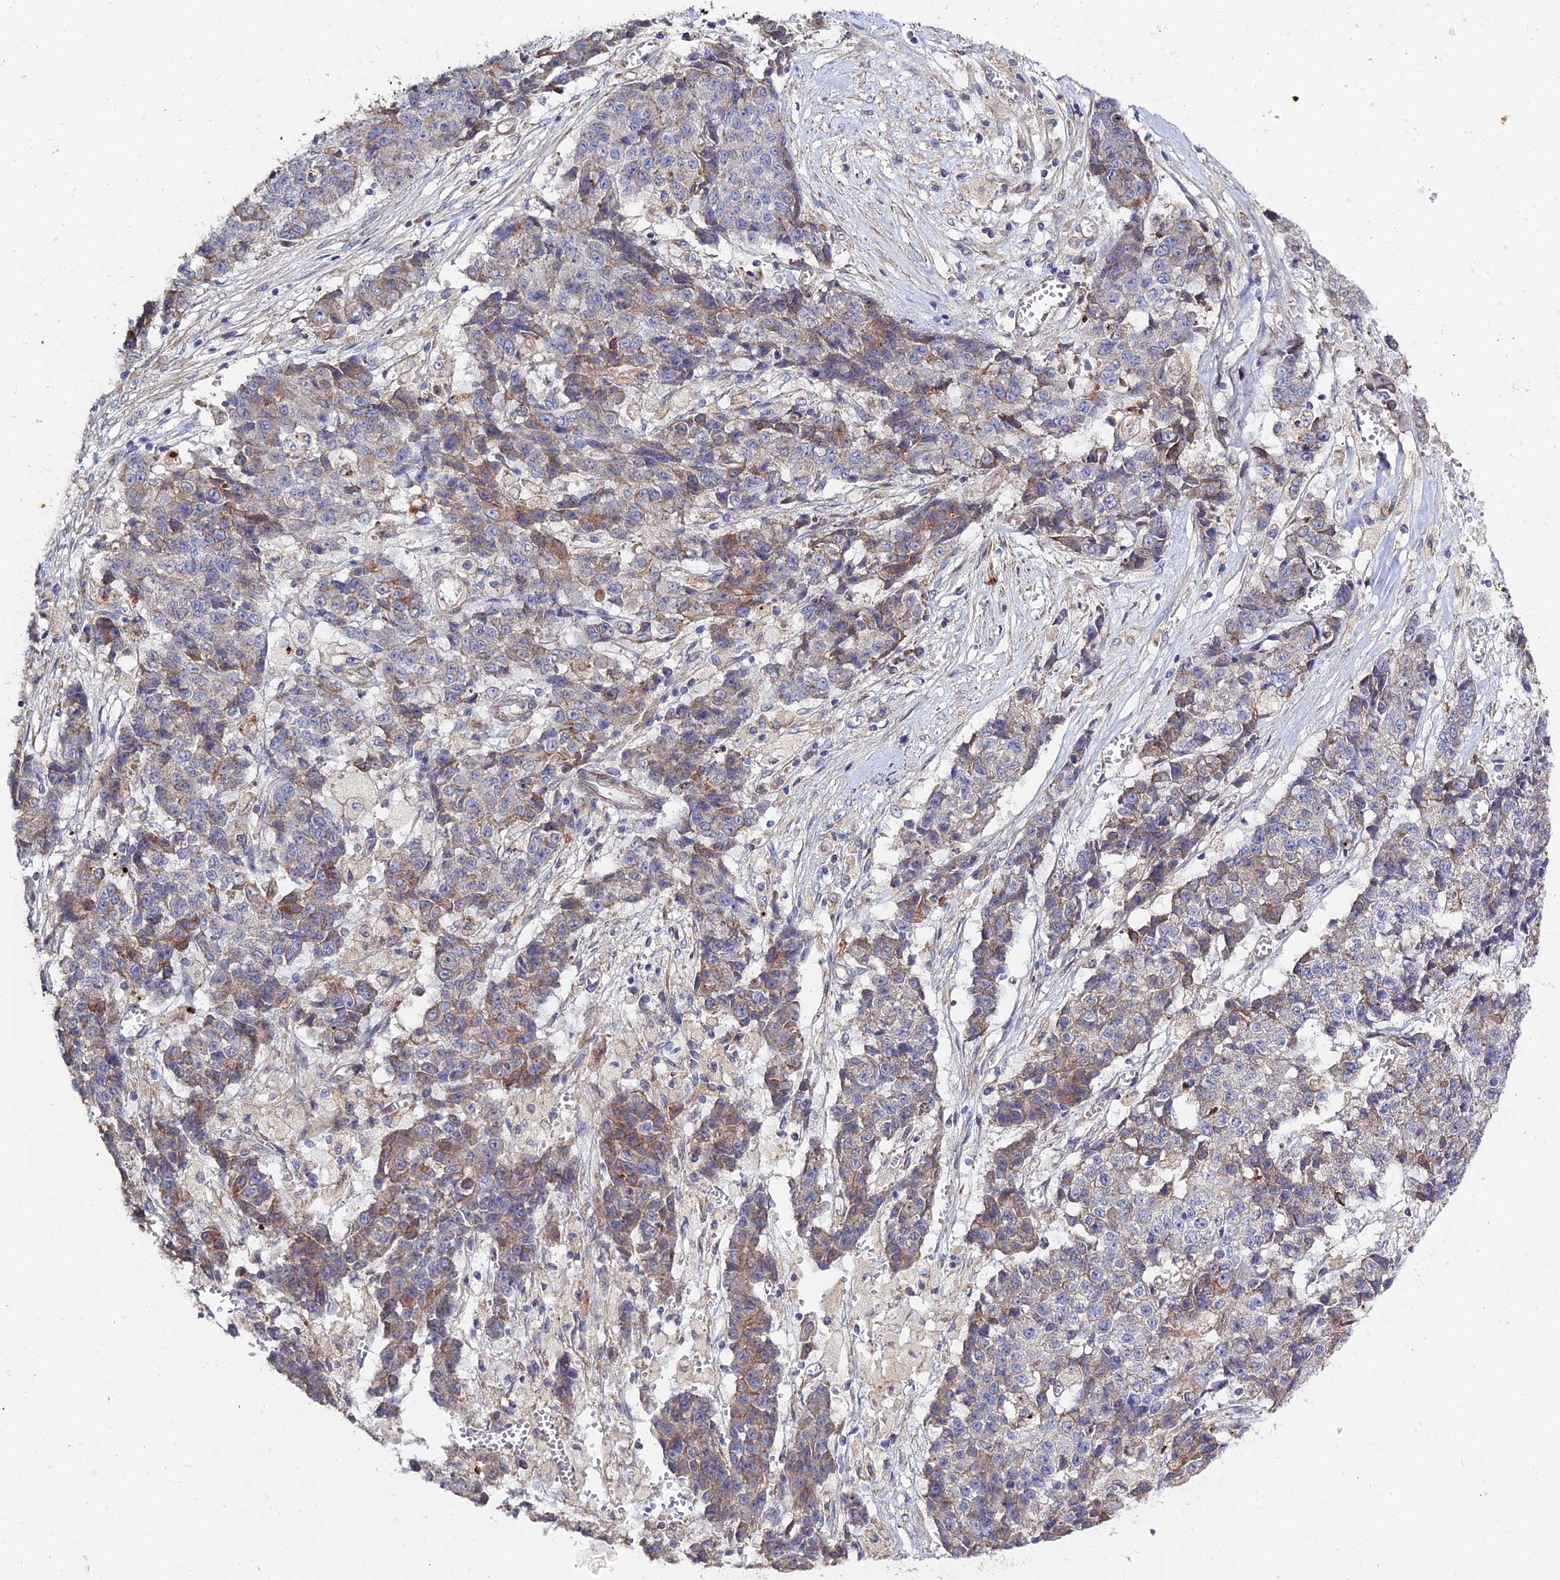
{"staining": {"intensity": "moderate", "quantity": "<25%", "location": "cytoplasmic/membranous"}, "tissue": "ovarian cancer", "cell_type": "Tumor cells", "image_type": "cancer", "snomed": [{"axis": "morphology", "description": "Carcinoma, endometroid"}, {"axis": "topography", "description": "Ovary"}], "caption": "An image of human ovarian endometroid carcinoma stained for a protein demonstrates moderate cytoplasmic/membranous brown staining in tumor cells.", "gene": "ARL6IP1", "patient": {"sex": "female", "age": 42}}